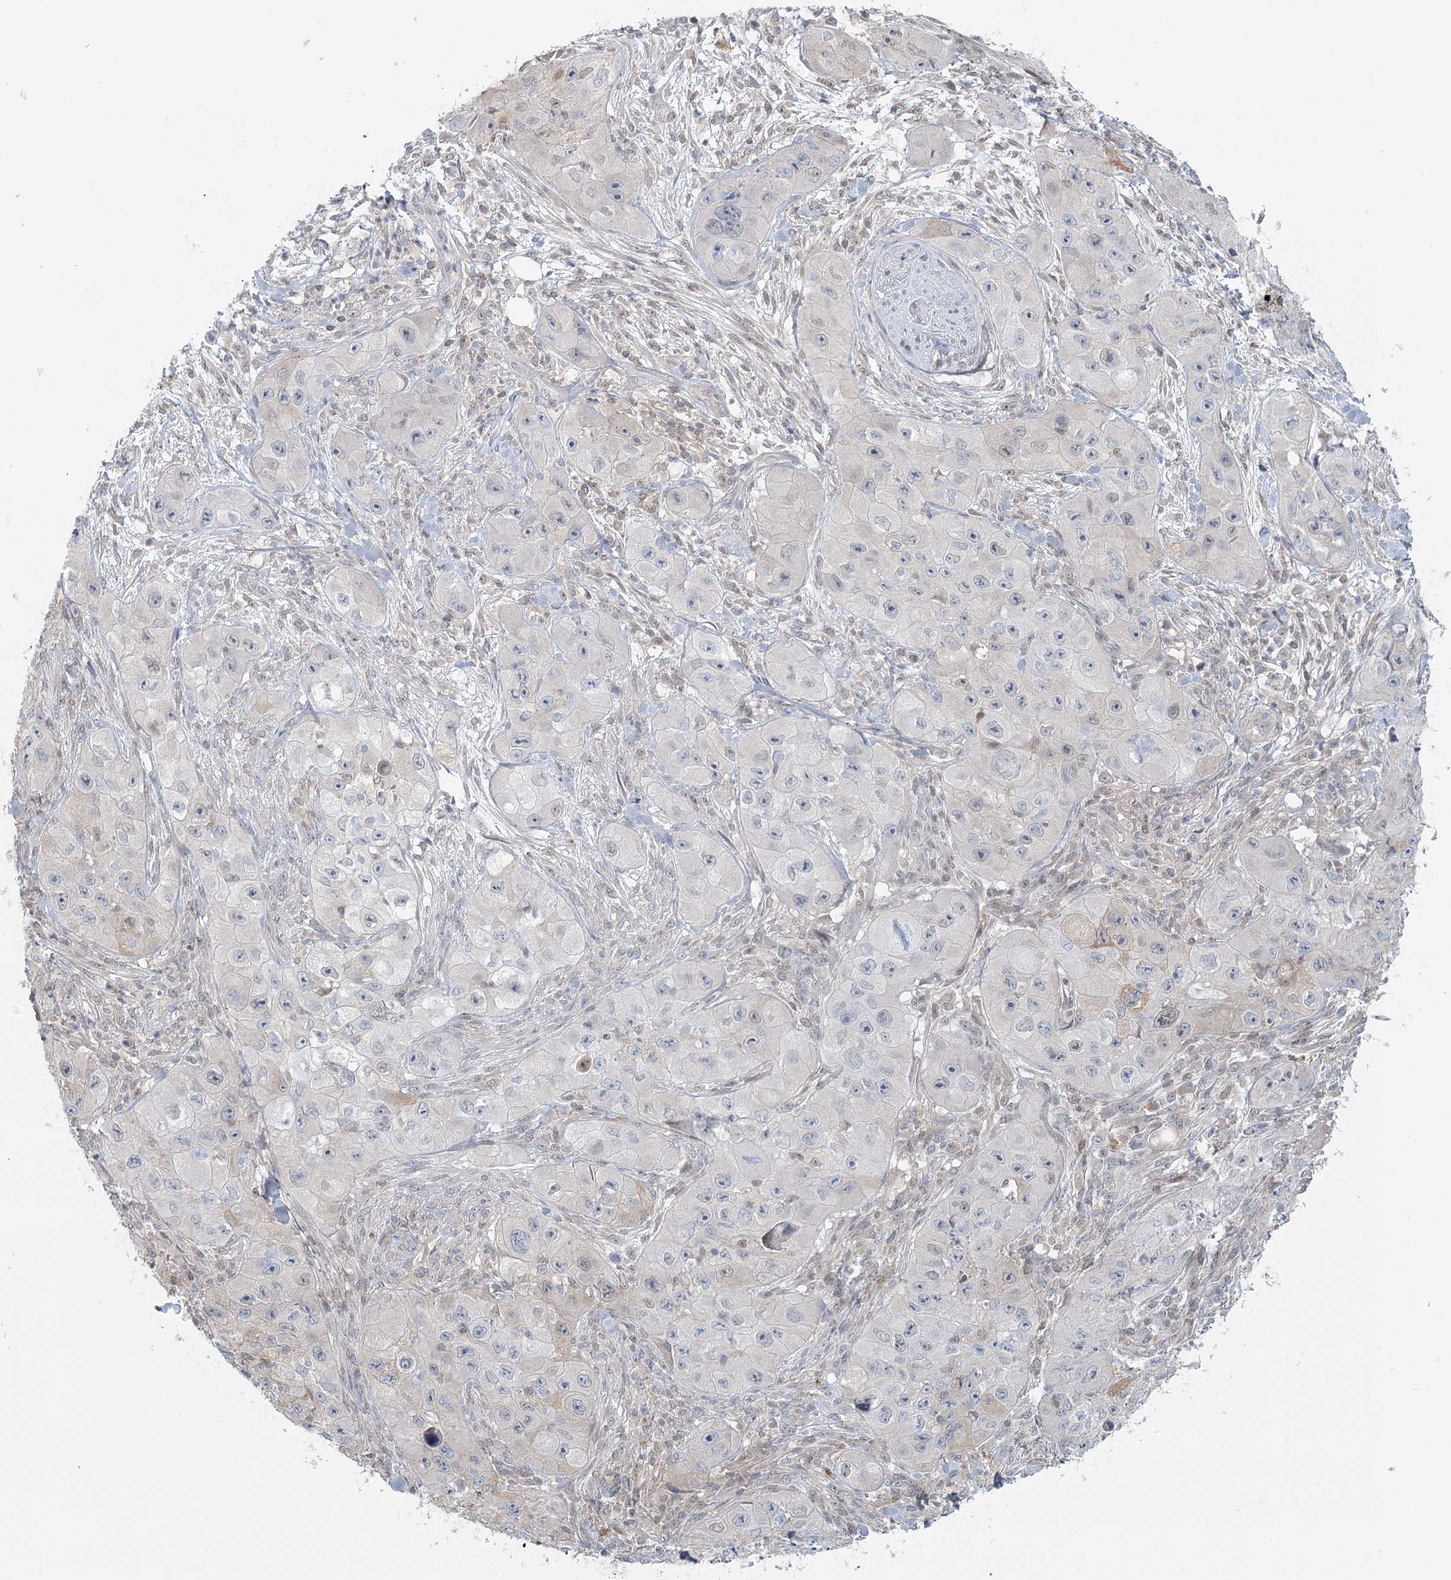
{"staining": {"intensity": "negative", "quantity": "none", "location": "none"}, "tissue": "skin cancer", "cell_type": "Tumor cells", "image_type": "cancer", "snomed": [{"axis": "morphology", "description": "Squamous cell carcinoma, NOS"}, {"axis": "topography", "description": "Skin"}, {"axis": "topography", "description": "Subcutis"}], "caption": "There is no significant expression in tumor cells of skin cancer (squamous cell carcinoma).", "gene": "USP11", "patient": {"sex": "male", "age": 73}}